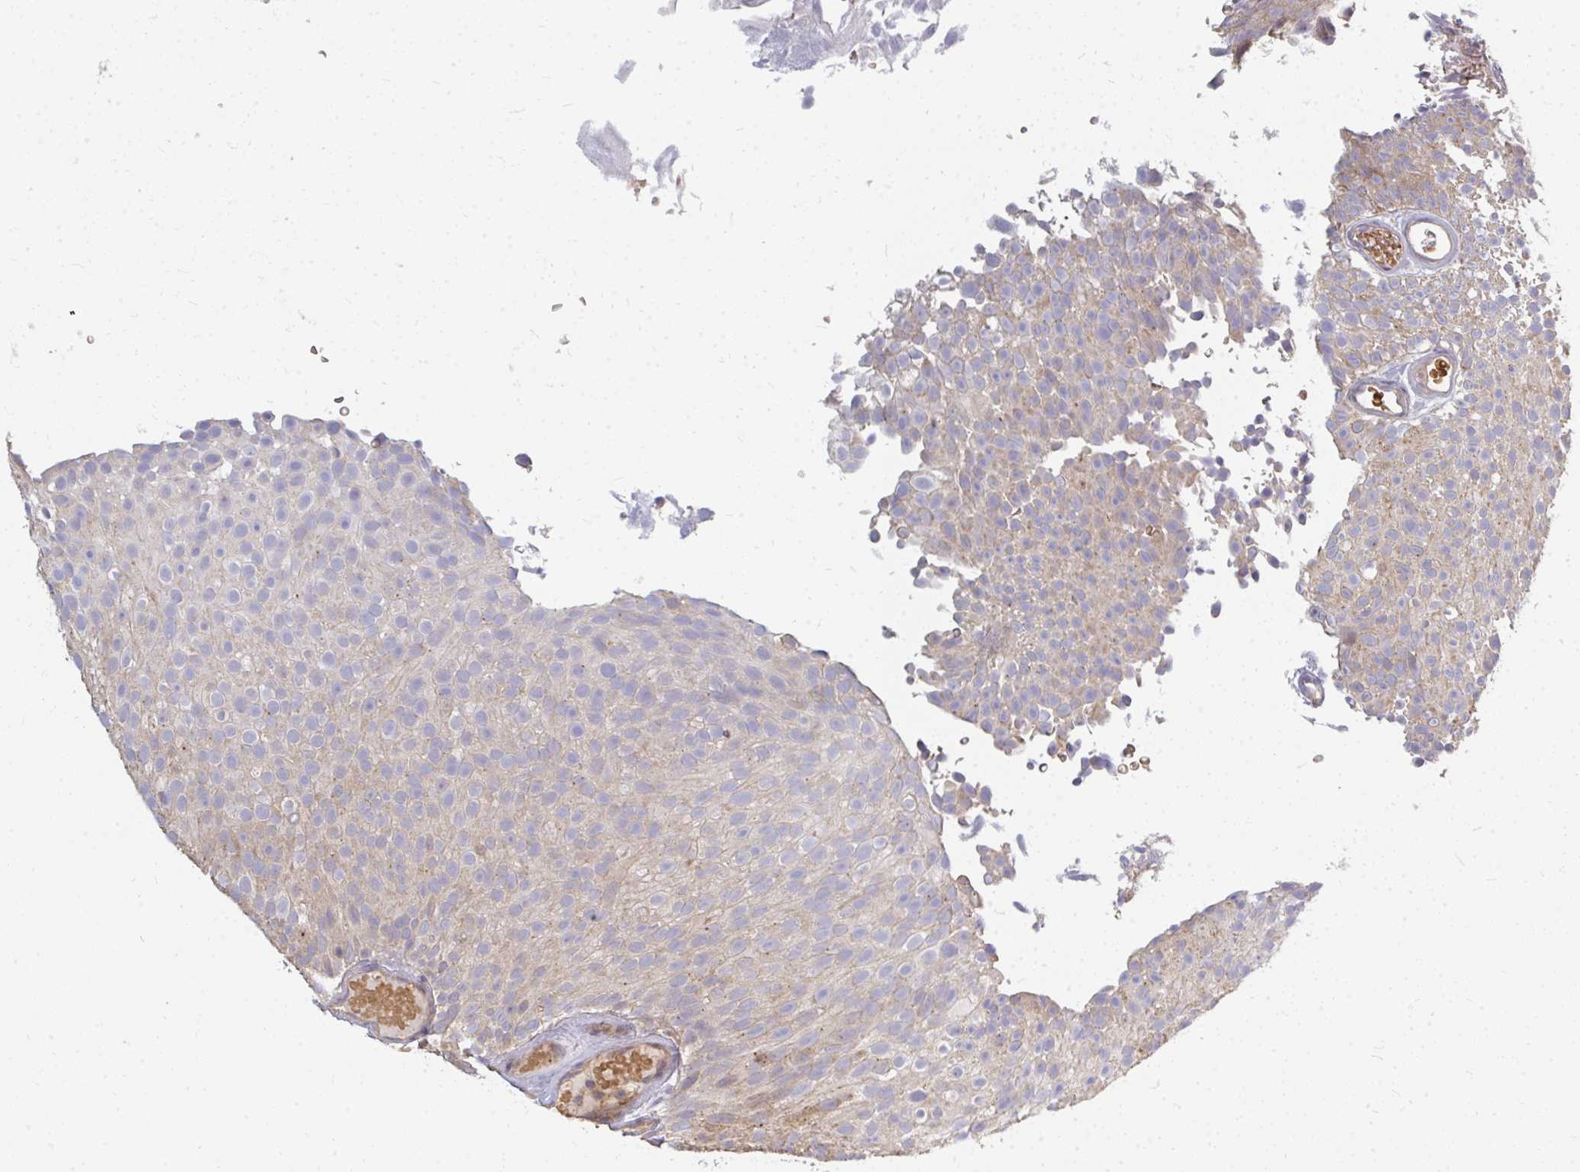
{"staining": {"intensity": "weak", "quantity": "<25%", "location": "cytoplasmic/membranous"}, "tissue": "urothelial cancer", "cell_type": "Tumor cells", "image_type": "cancer", "snomed": [{"axis": "morphology", "description": "Urothelial carcinoma, Low grade"}, {"axis": "topography", "description": "Urinary bladder"}], "caption": "Micrograph shows no significant protein positivity in tumor cells of urothelial cancer.", "gene": "ZNF285", "patient": {"sex": "male", "age": 78}}